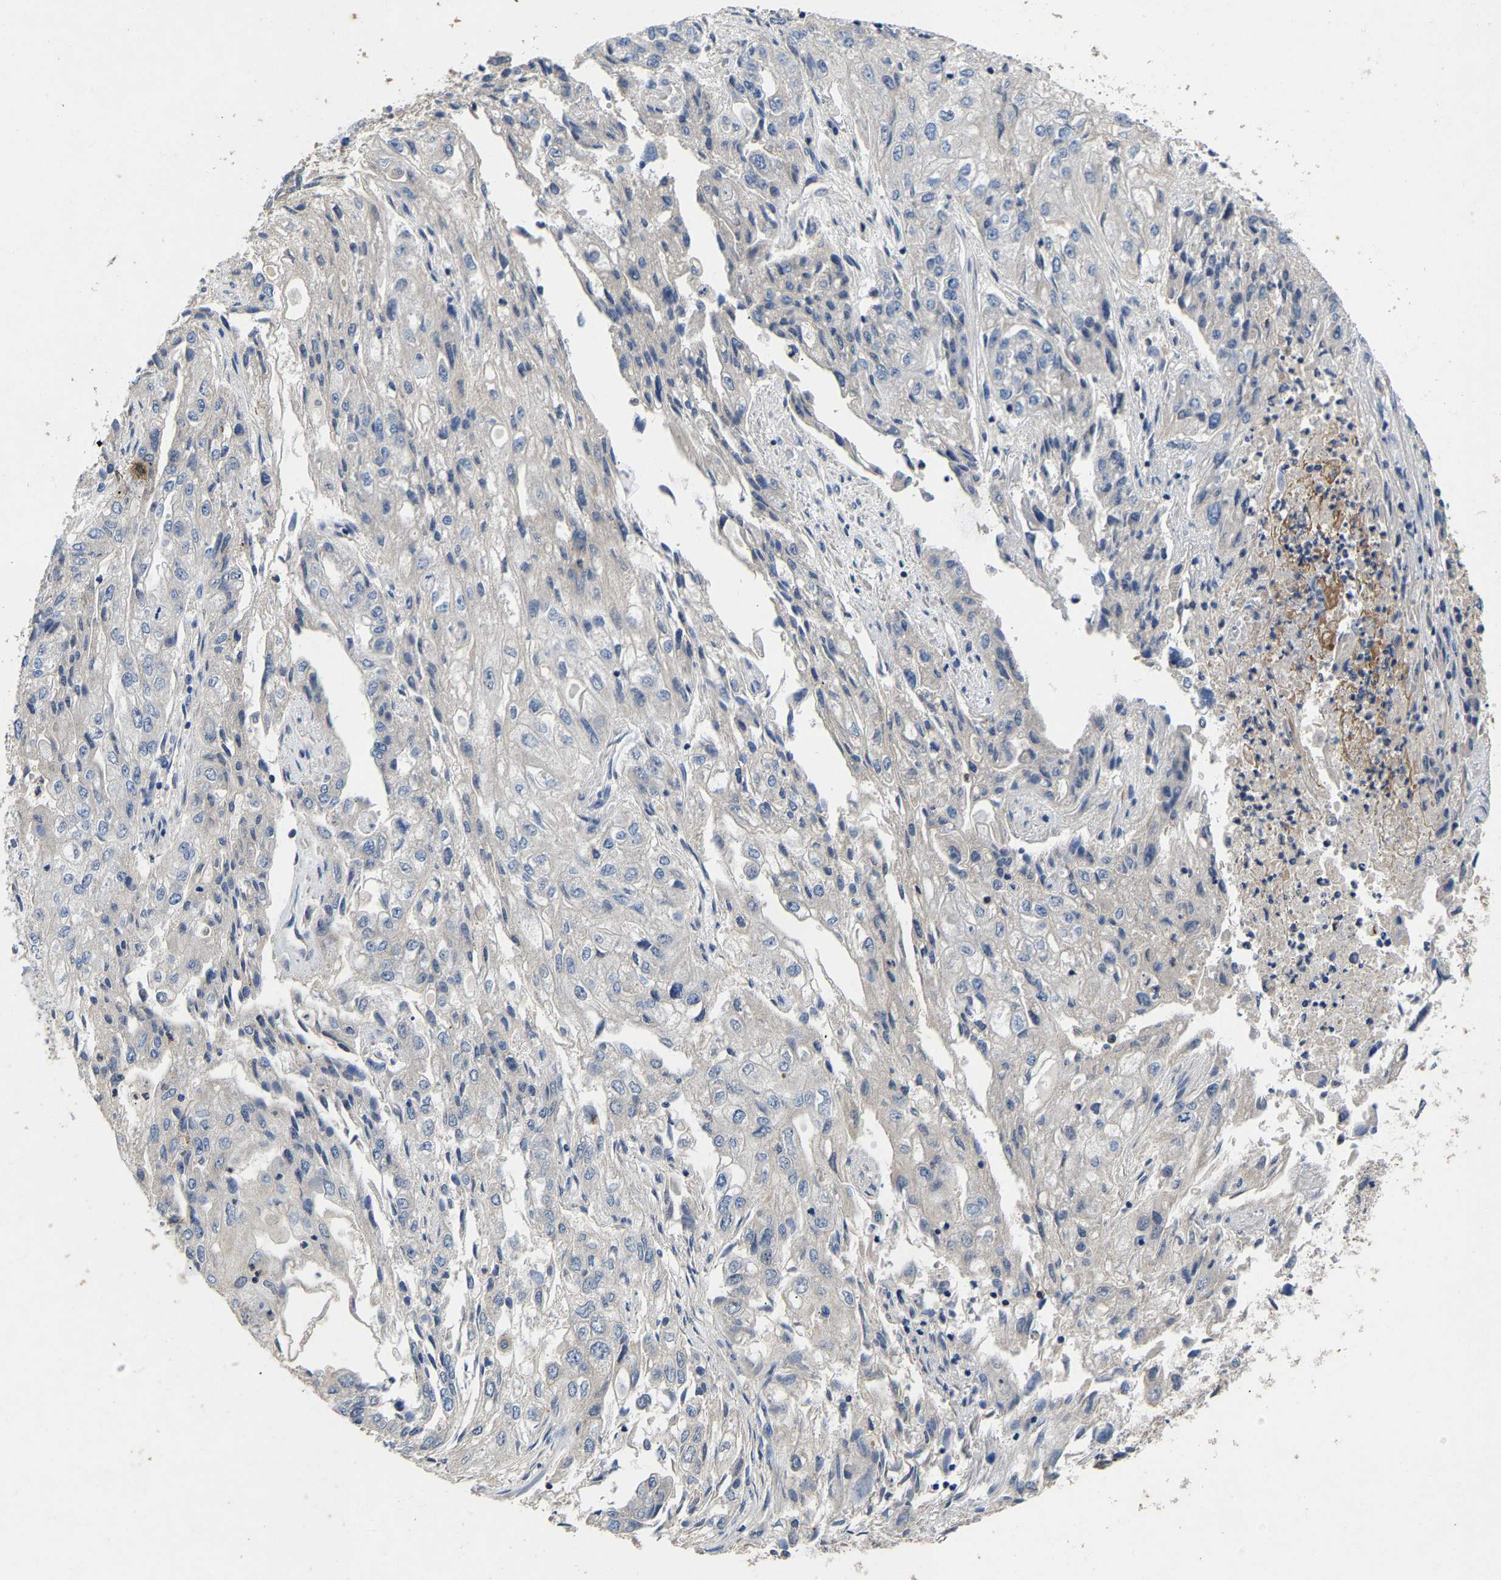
{"staining": {"intensity": "negative", "quantity": "none", "location": "none"}, "tissue": "endometrial cancer", "cell_type": "Tumor cells", "image_type": "cancer", "snomed": [{"axis": "morphology", "description": "Adenocarcinoma, NOS"}, {"axis": "topography", "description": "Endometrium"}], "caption": "Image shows no significant protein staining in tumor cells of endometrial cancer (adenocarcinoma).", "gene": "CCDC171", "patient": {"sex": "female", "age": 49}}